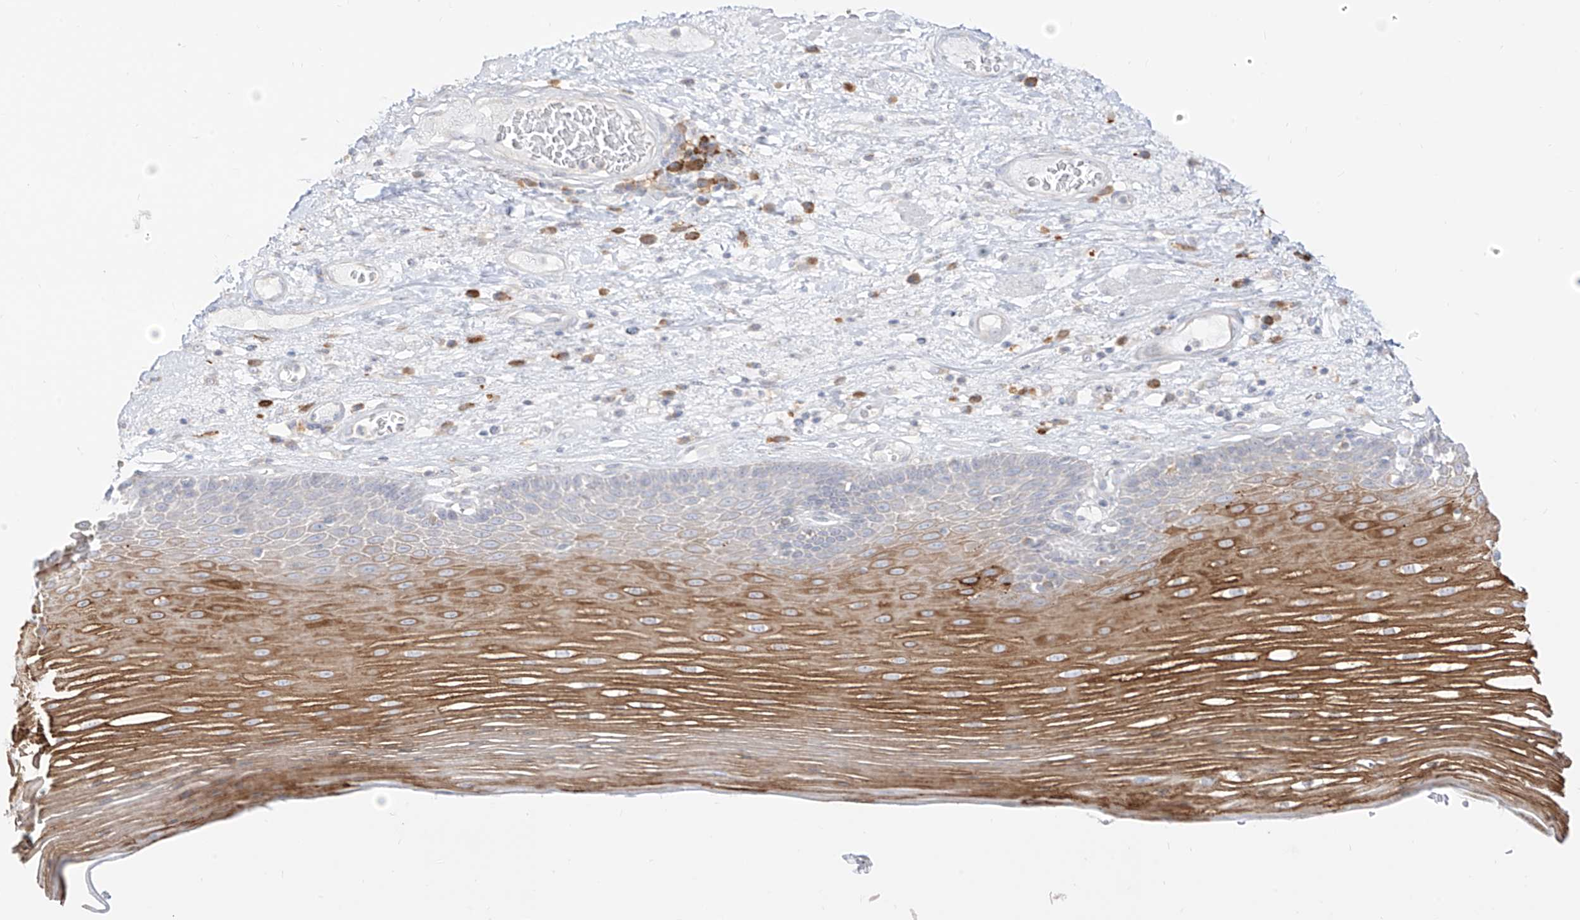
{"staining": {"intensity": "strong", "quantity": "25%-75%", "location": "cytoplasmic/membranous"}, "tissue": "esophagus", "cell_type": "Squamous epithelial cells", "image_type": "normal", "snomed": [{"axis": "morphology", "description": "Normal tissue, NOS"}, {"axis": "topography", "description": "Esophagus"}], "caption": "High-power microscopy captured an IHC image of normal esophagus, revealing strong cytoplasmic/membranous expression in approximately 25%-75% of squamous epithelial cells.", "gene": "SYTL3", "patient": {"sex": "male", "age": 62}}